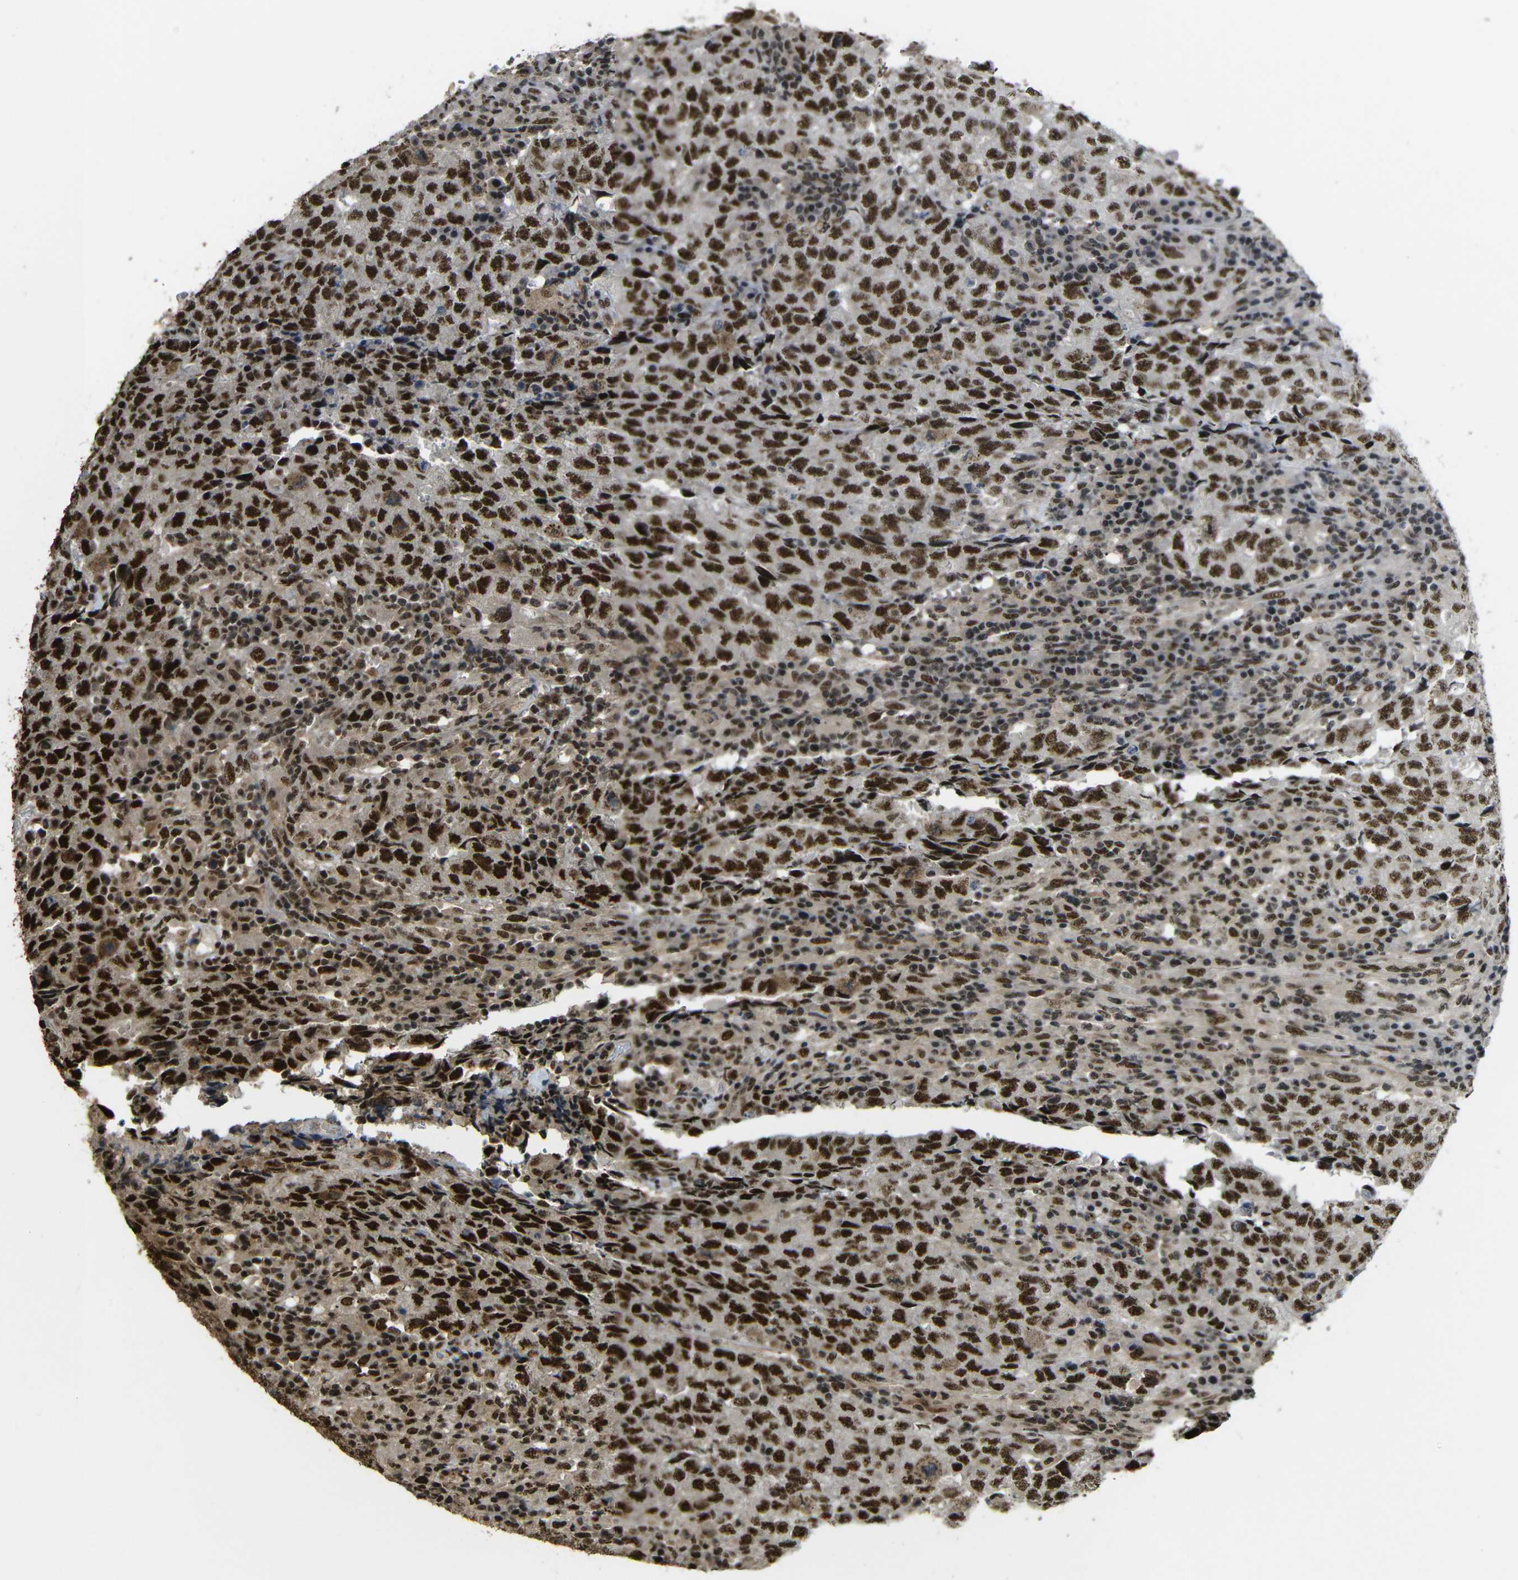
{"staining": {"intensity": "strong", "quantity": ">75%", "location": "cytoplasmic/membranous,nuclear"}, "tissue": "testis cancer", "cell_type": "Tumor cells", "image_type": "cancer", "snomed": [{"axis": "morphology", "description": "Necrosis, NOS"}, {"axis": "morphology", "description": "Carcinoma, Embryonal, NOS"}, {"axis": "topography", "description": "Testis"}], "caption": "Testis cancer stained with a brown dye exhibits strong cytoplasmic/membranous and nuclear positive expression in approximately >75% of tumor cells.", "gene": "TCF7L2", "patient": {"sex": "male", "age": 19}}